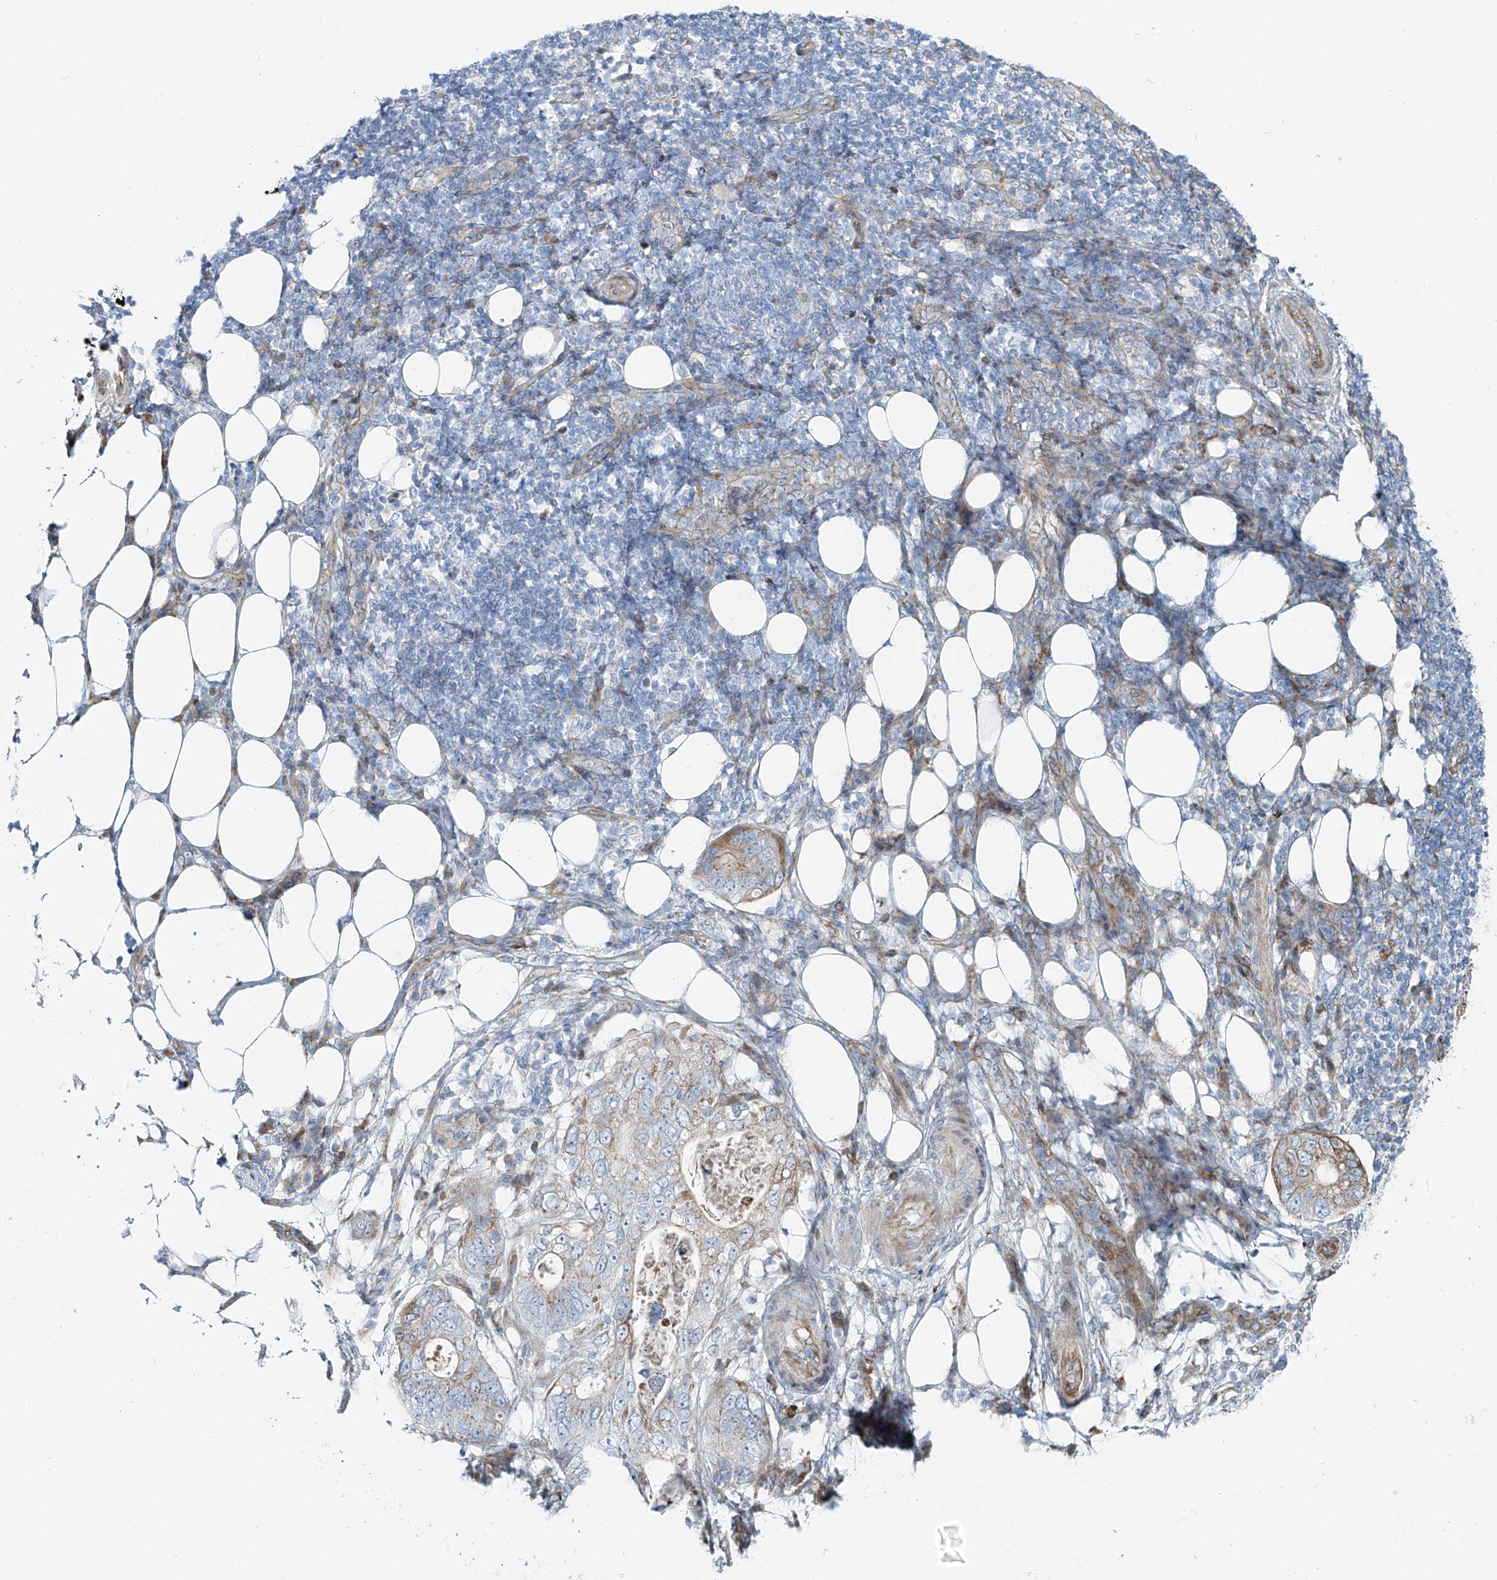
{"staining": {"intensity": "moderate", "quantity": "<25%", "location": "cytoplasmic/membranous"}, "tissue": "stomach cancer", "cell_type": "Tumor cells", "image_type": "cancer", "snomed": [{"axis": "morphology", "description": "Adenocarcinoma, NOS"}, {"axis": "topography", "description": "Stomach"}], "caption": "Stomach adenocarcinoma was stained to show a protein in brown. There is low levels of moderate cytoplasmic/membranous staining in about <25% of tumor cells.", "gene": "HIC2", "patient": {"sex": "female", "age": 89}}